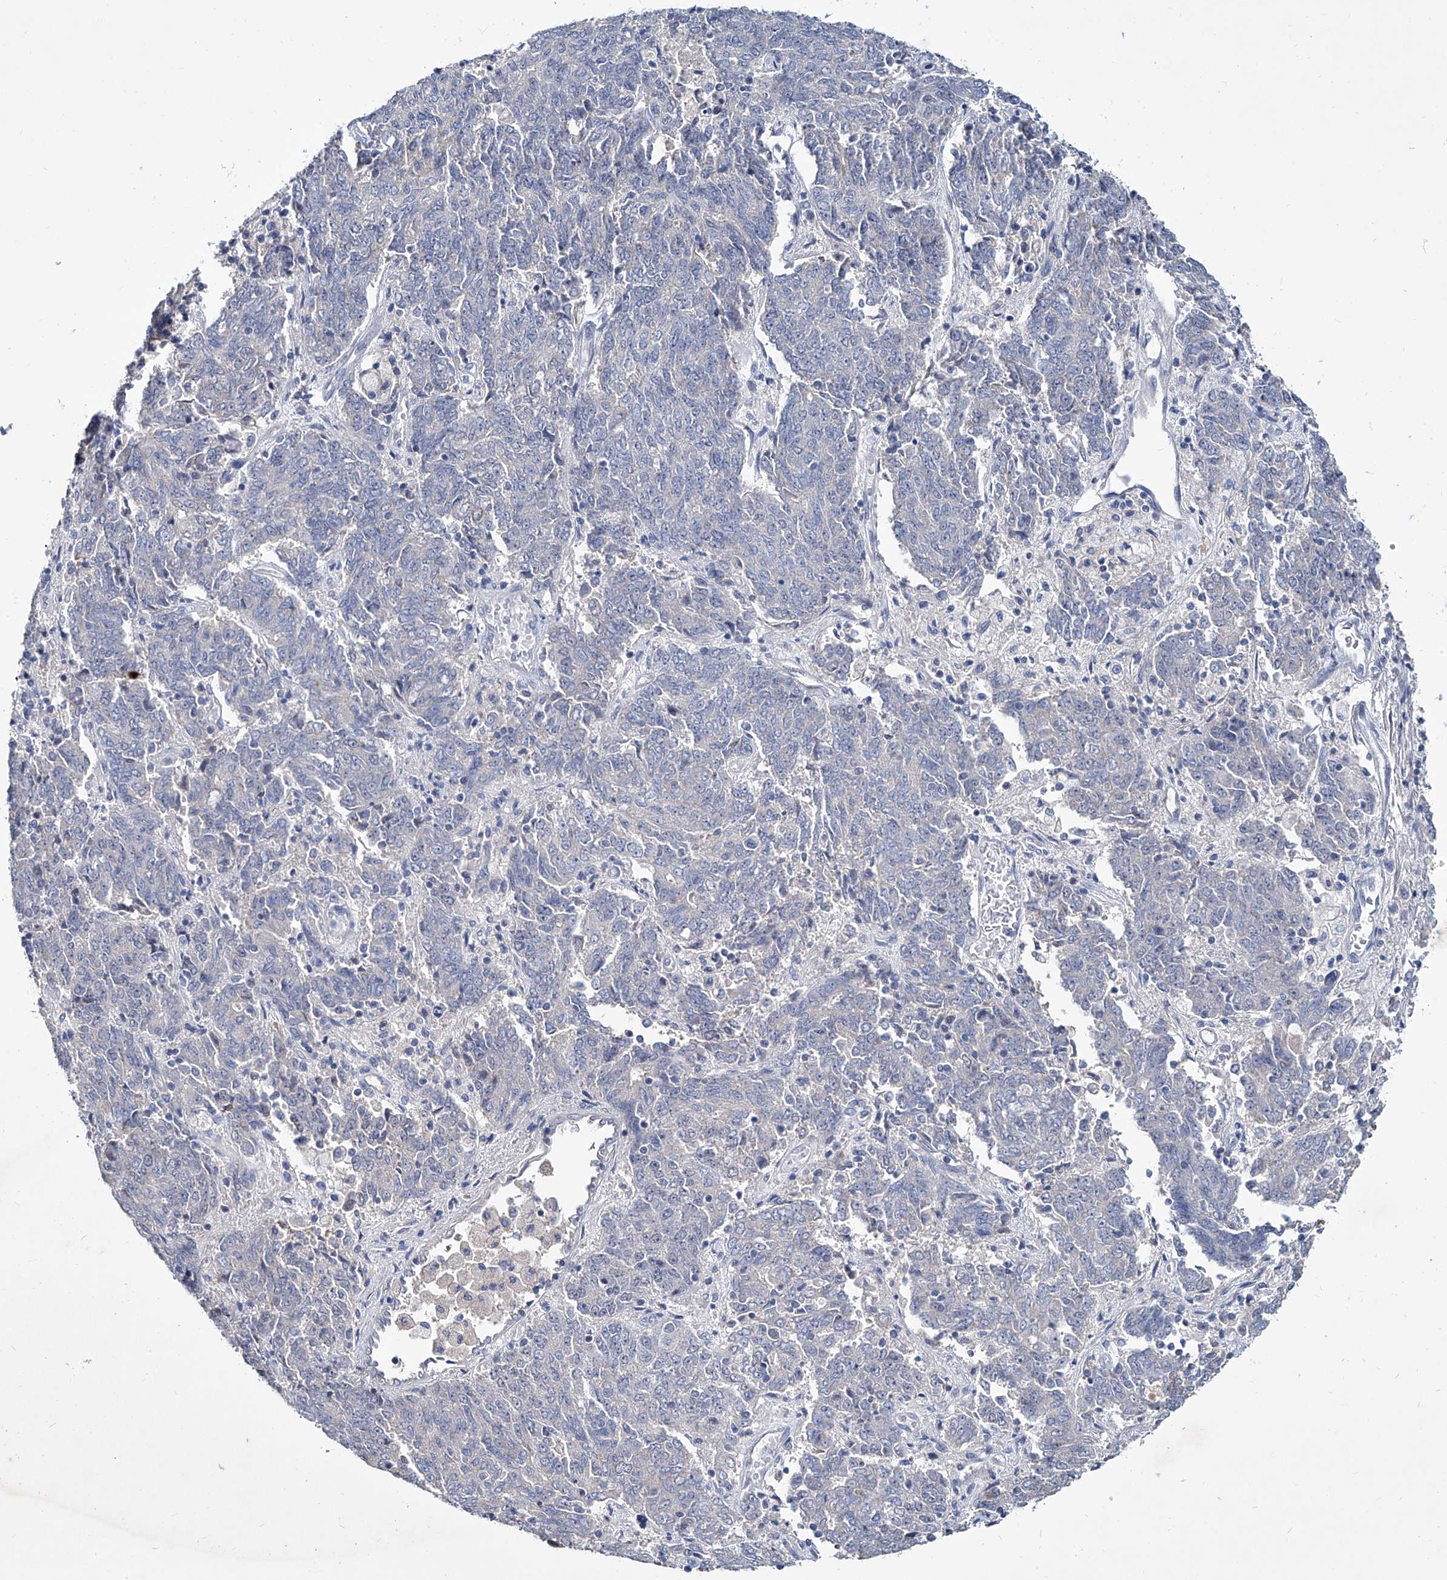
{"staining": {"intensity": "negative", "quantity": "none", "location": "none"}, "tissue": "endometrial cancer", "cell_type": "Tumor cells", "image_type": "cancer", "snomed": [{"axis": "morphology", "description": "Adenocarcinoma, NOS"}, {"axis": "topography", "description": "Endometrium"}], "caption": "DAB immunohistochemical staining of endometrial adenocarcinoma displays no significant expression in tumor cells.", "gene": "KLHL17", "patient": {"sex": "female", "age": 80}}